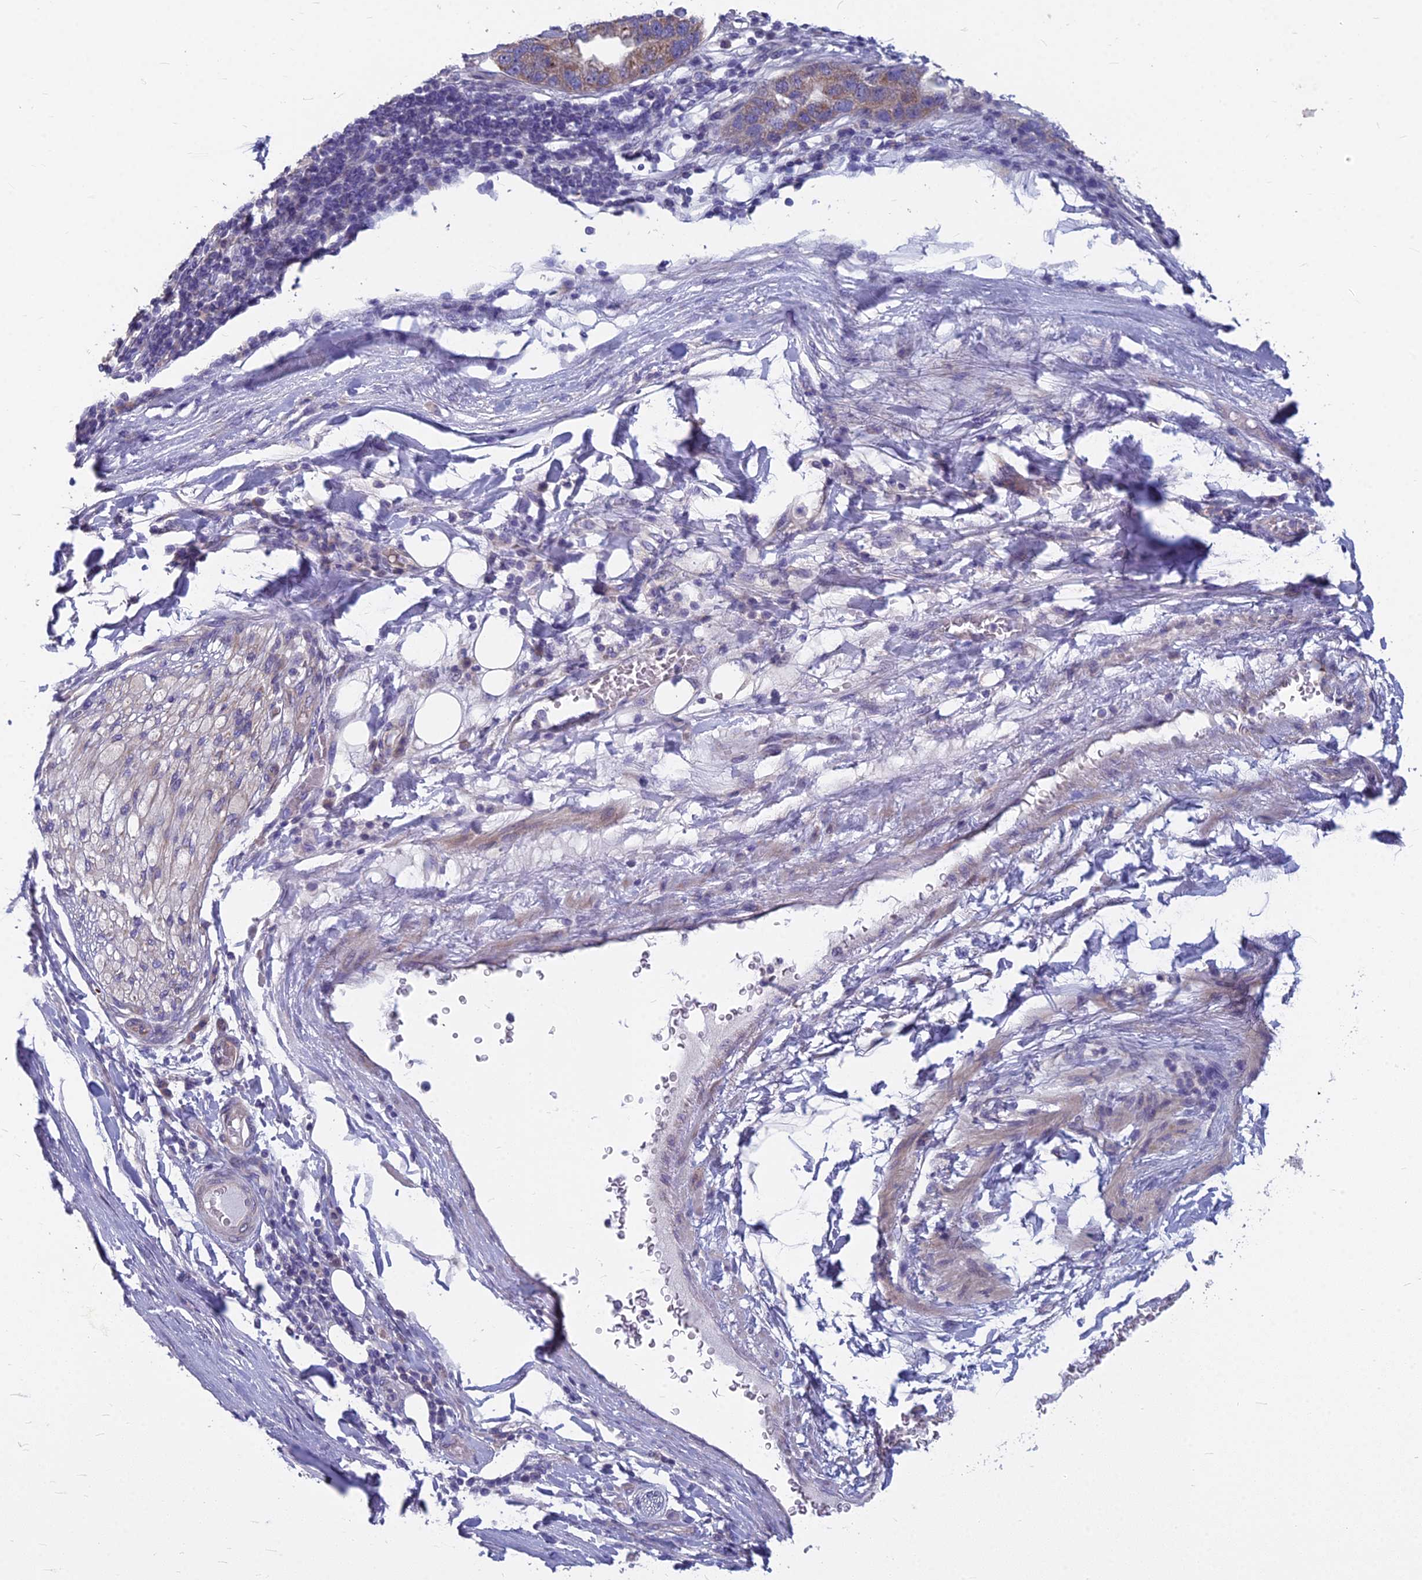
{"staining": {"intensity": "weak", "quantity": ">75%", "location": "cytoplasmic/membranous"}, "tissue": "pancreatic cancer", "cell_type": "Tumor cells", "image_type": "cancer", "snomed": [{"axis": "morphology", "description": "Adenocarcinoma, NOS"}, {"axis": "topography", "description": "Pancreas"}], "caption": "A micrograph of adenocarcinoma (pancreatic) stained for a protein shows weak cytoplasmic/membranous brown staining in tumor cells.", "gene": "COX20", "patient": {"sex": "female", "age": 61}}